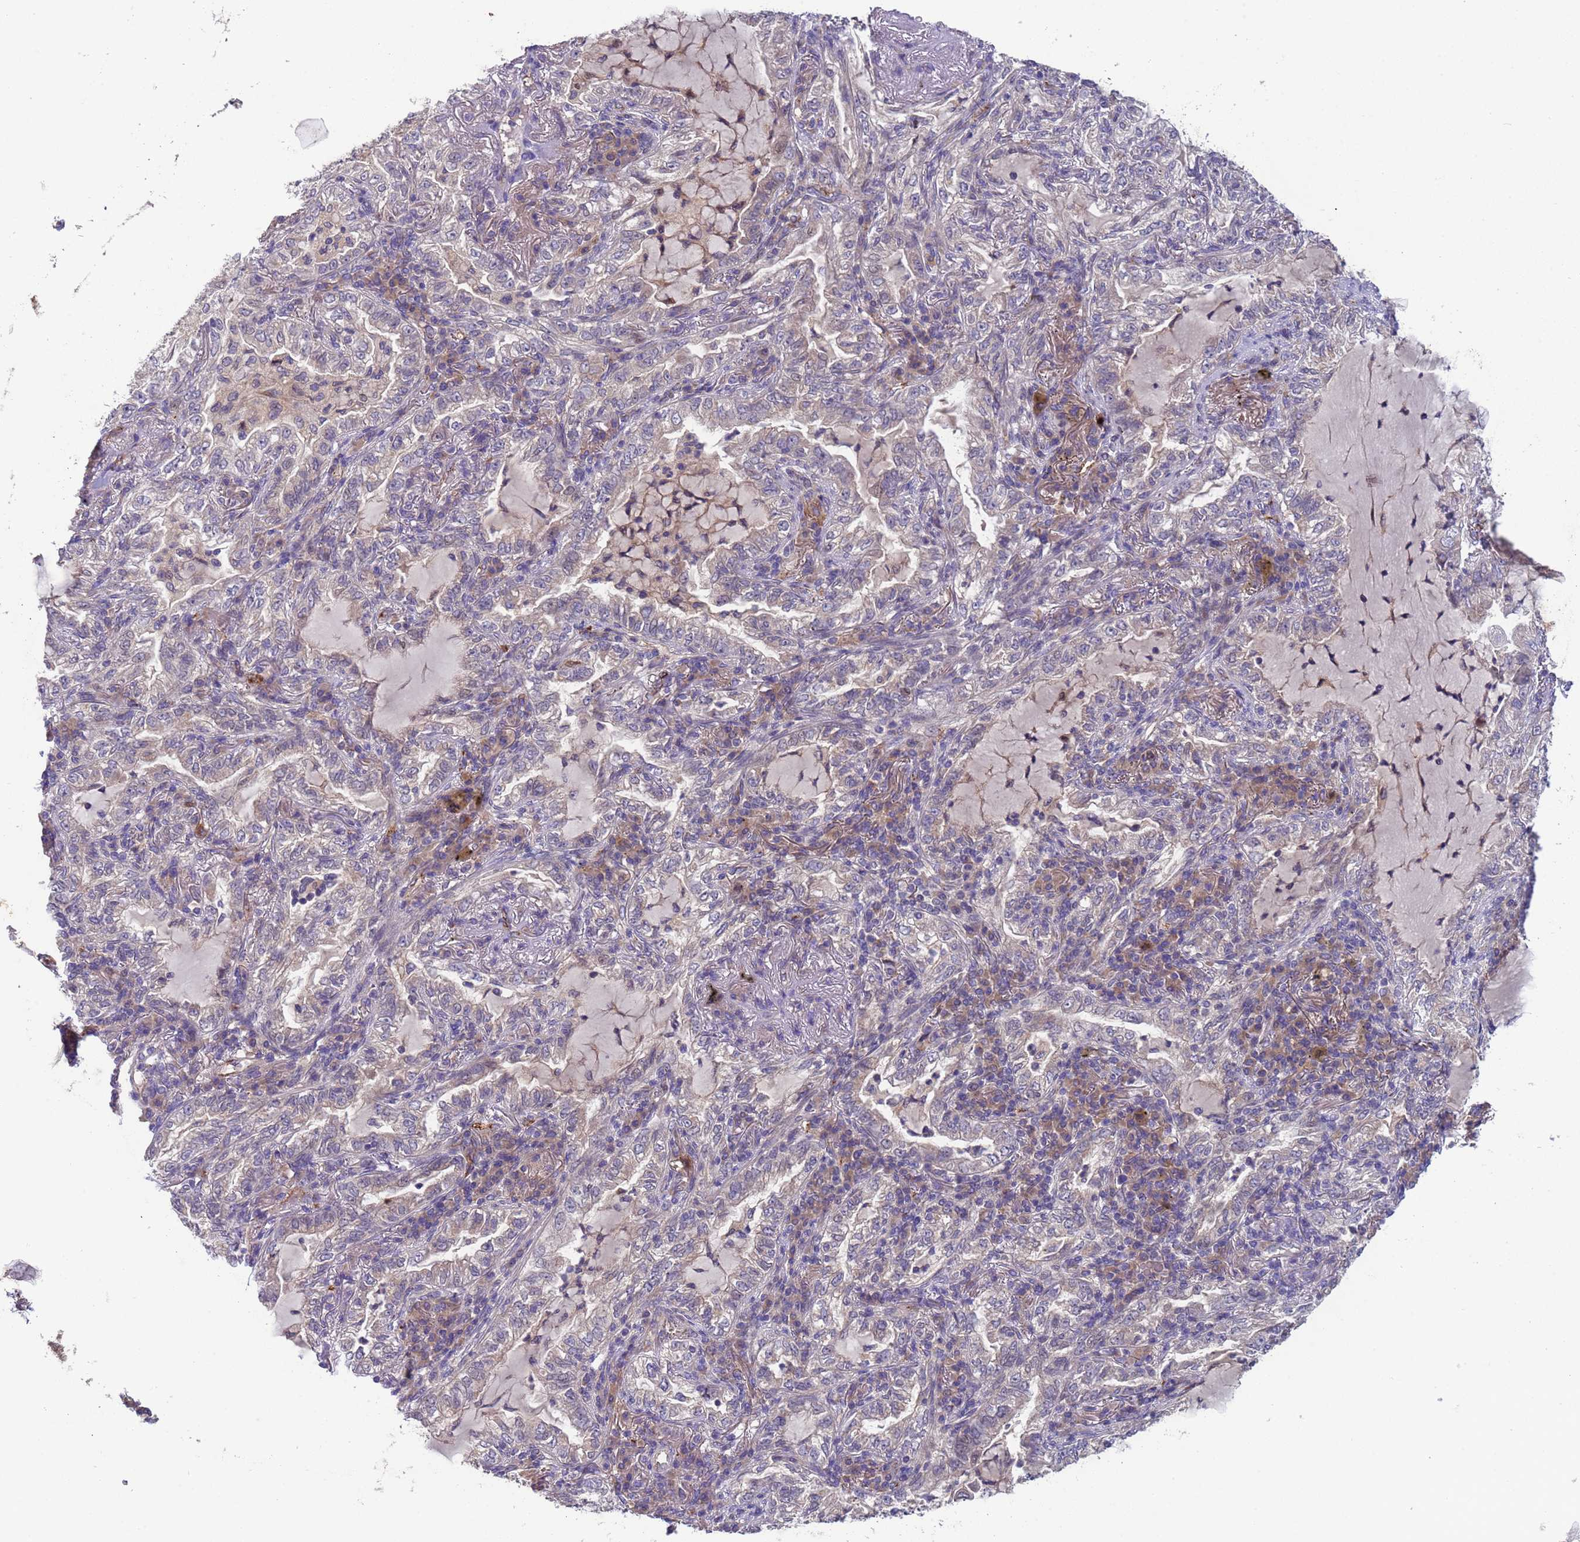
{"staining": {"intensity": "negative", "quantity": "none", "location": "none"}, "tissue": "lung cancer", "cell_type": "Tumor cells", "image_type": "cancer", "snomed": [{"axis": "morphology", "description": "Adenocarcinoma, NOS"}, {"axis": "topography", "description": "Lung"}], "caption": "High magnification brightfield microscopy of lung cancer stained with DAB (3,3'-diaminobenzidine) (brown) and counterstained with hematoxylin (blue): tumor cells show no significant staining.", "gene": "ZNF248", "patient": {"sex": "female", "age": 73}}